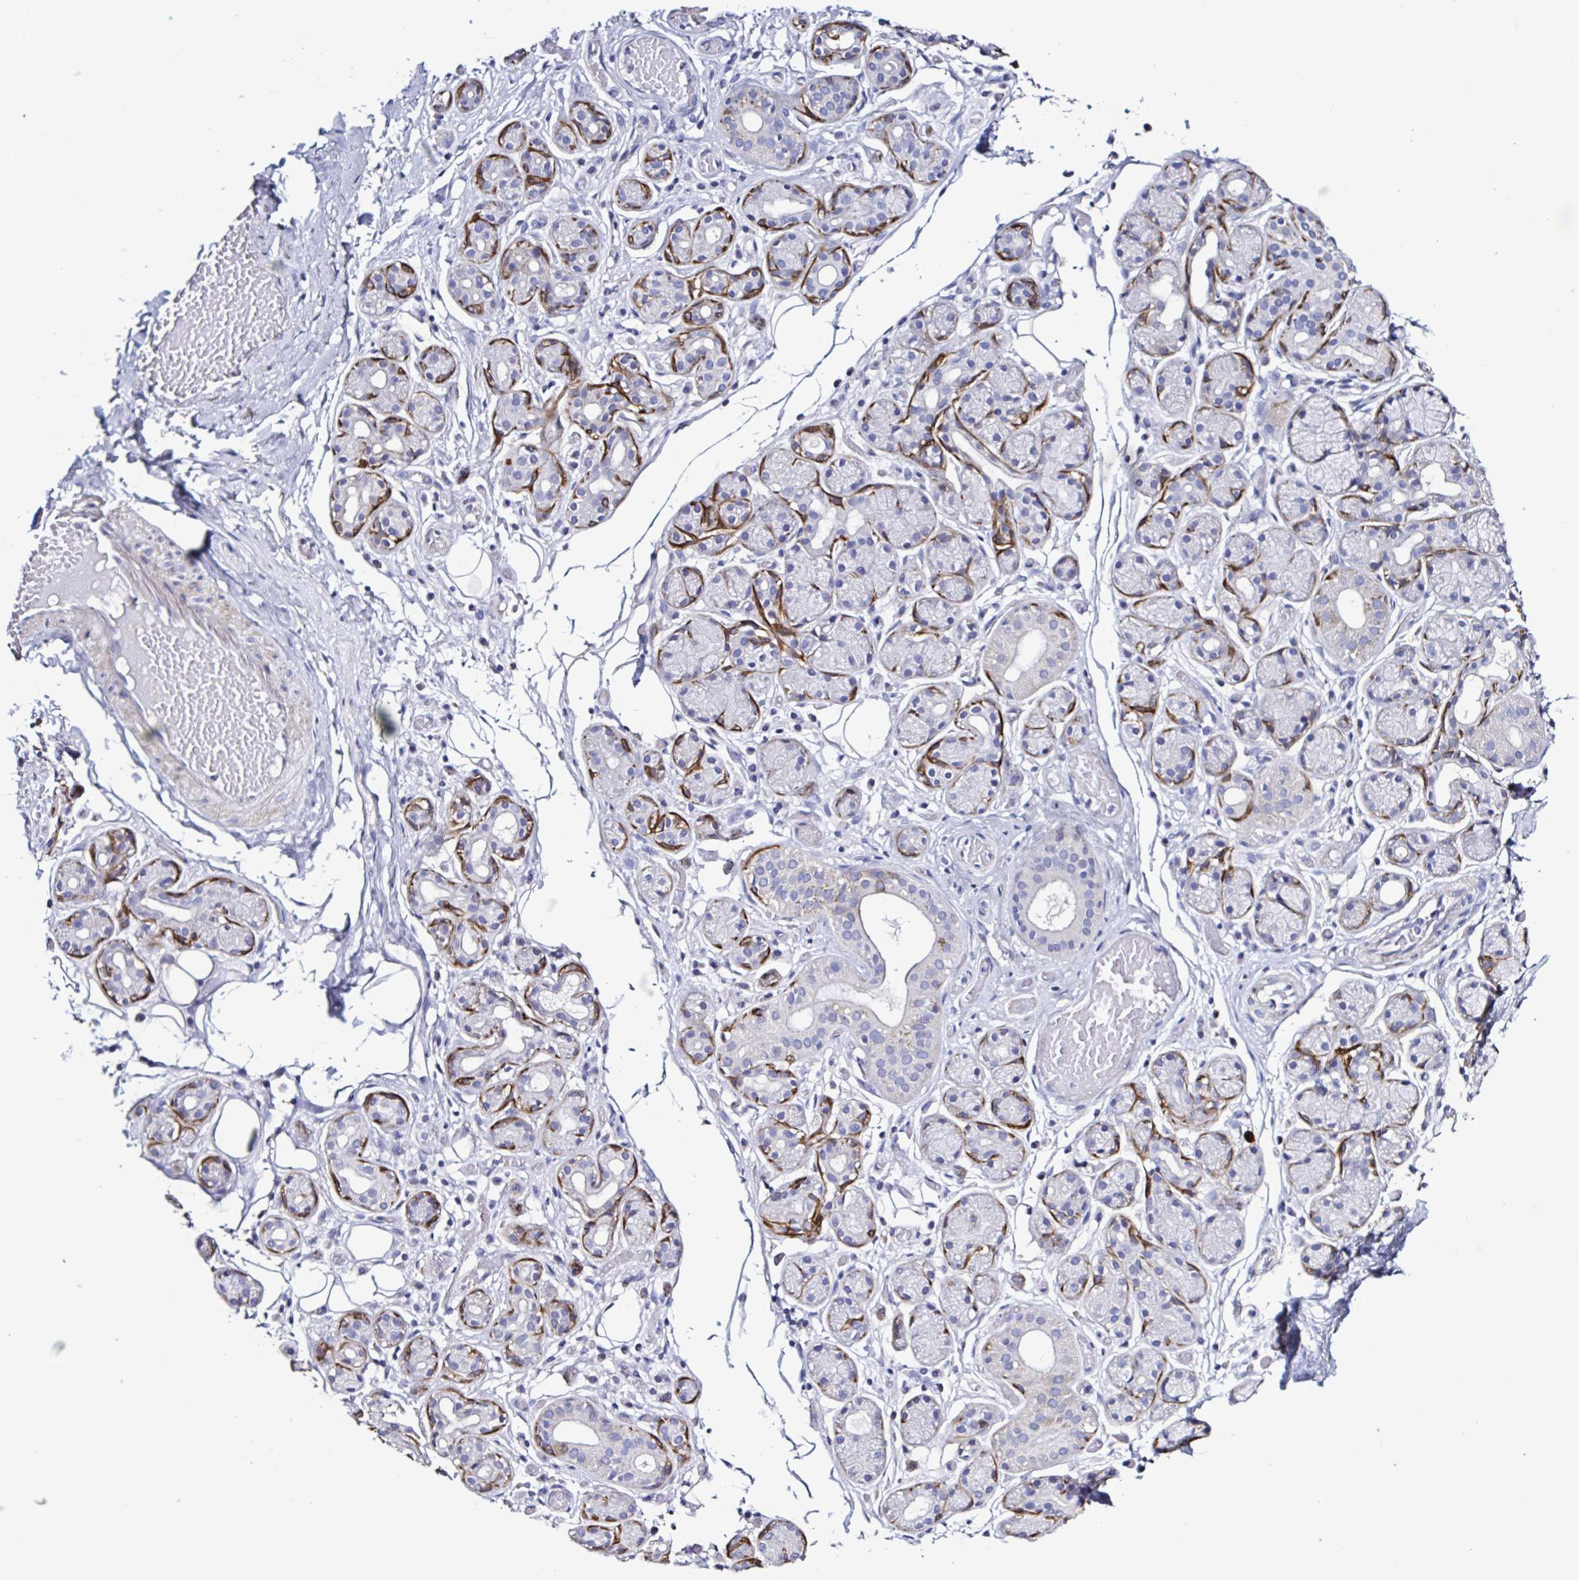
{"staining": {"intensity": "strong", "quantity": "<25%", "location": "cytoplasmic/membranous"}, "tissue": "salivary gland", "cell_type": "Glandular cells", "image_type": "normal", "snomed": [{"axis": "morphology", "description": "Normal tissue, NOS"}, {"axis": "topography", "description": "Salivary gland"}, {"axis": "topography", "description": "Peripheral nerve tissue"}], "caption": "Immunohistochemistry (DAB) staining of benign salivary gland displays strong cytoplasmic/membranous protein staining in about <25% of glandular cells. The staining was performed using DAB to visualize the protein expression in brown, while the nuclei were stained in blue with hematoxylin (Magnification: 20x).", "gene": "PLA2G4E", "patient": {"sex": "male", "age": 71}}